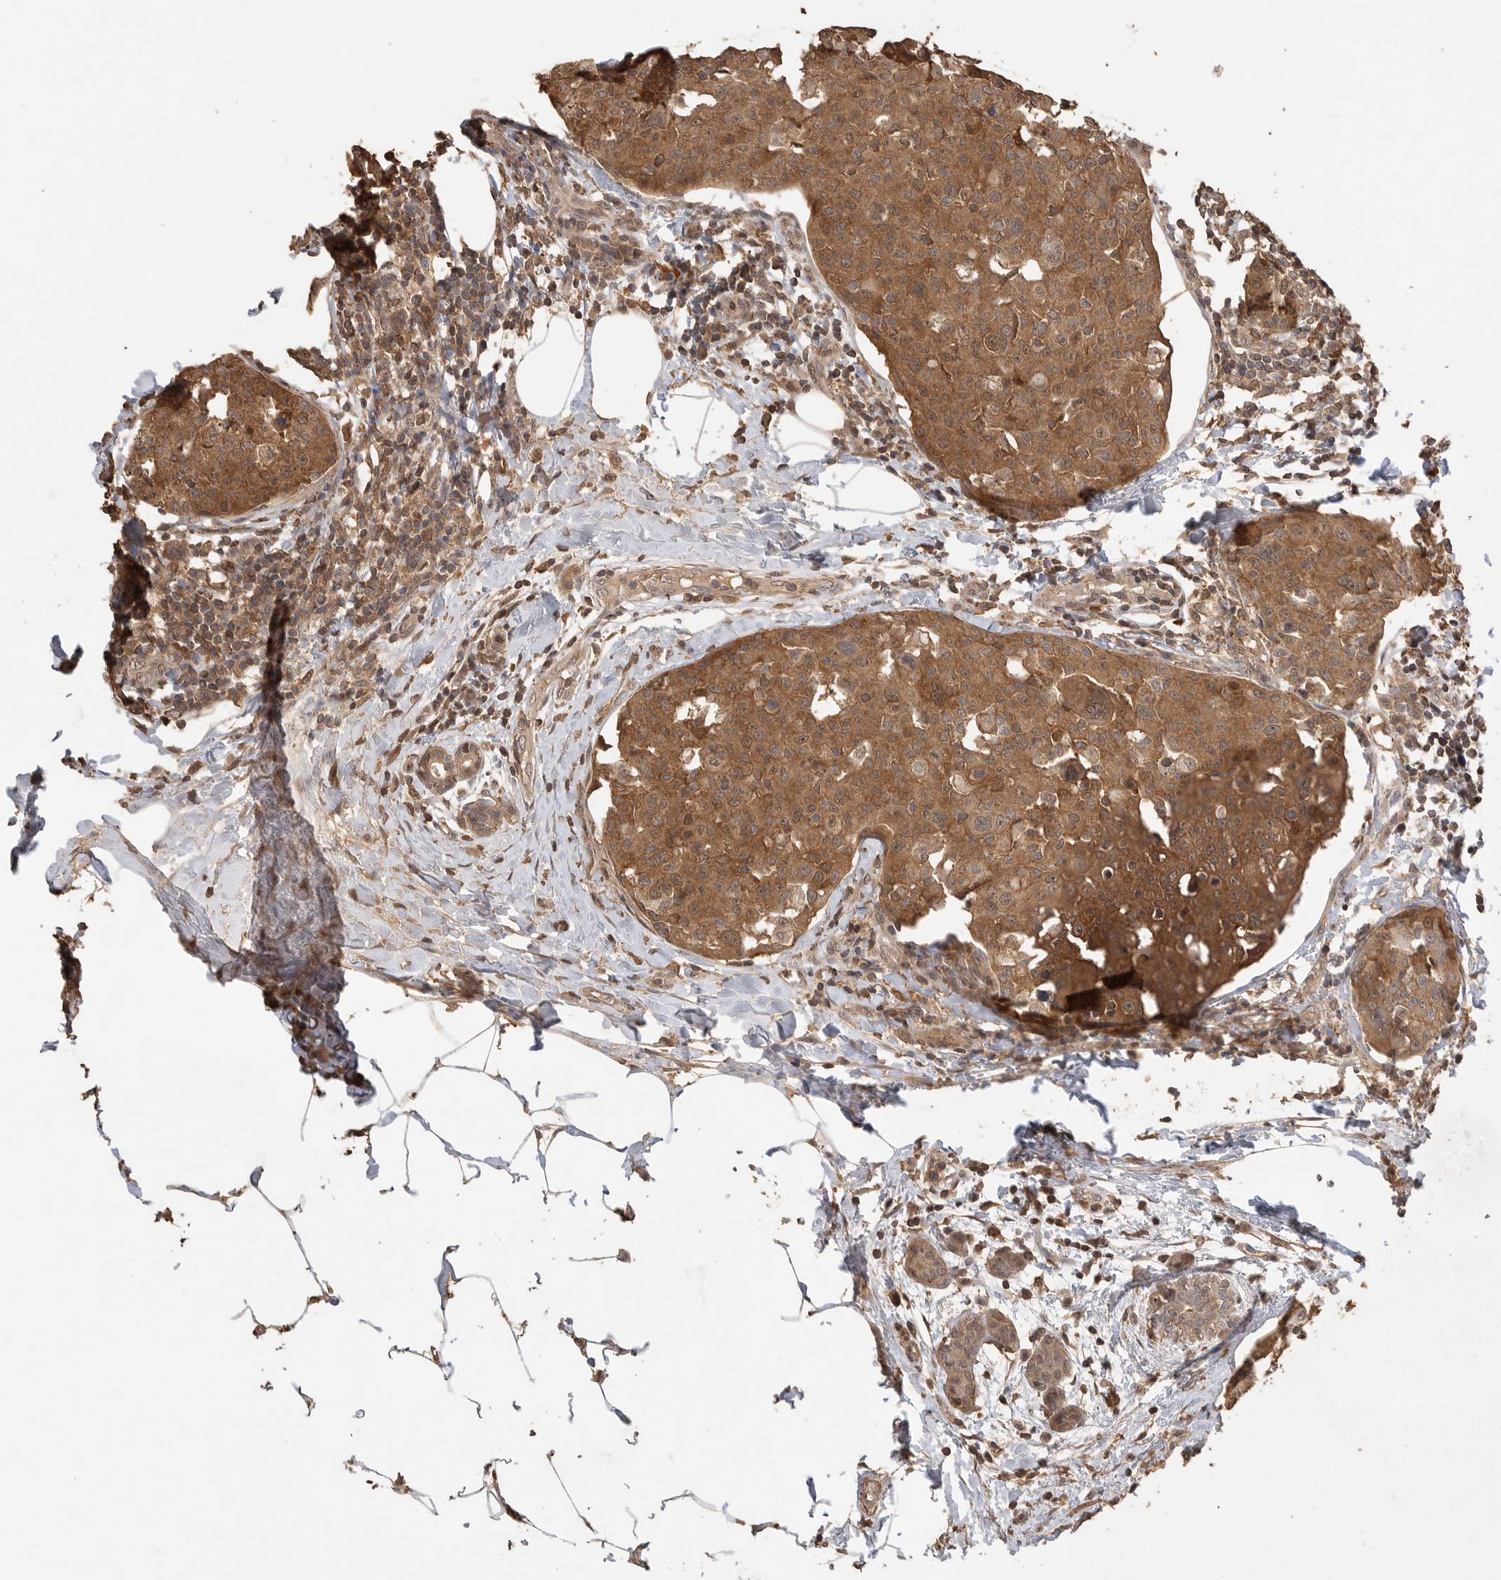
{"staining": {"intensity": "moderate", "quantity": ">75%", "location": "cytoplasmic/membranous,nuclear"}, "tissue": "breast cancer", "cell_type": "Tumor cells", "image_type": "cancer", "snomed": [{"axis": "morphology", "description": "Normal tissue, NOS"}, {"axis": "morphology", "description": "Duct carcinoma"}, {"axis": "topography", "description": "Breast"}], "caption": "This image shows IHC staining of human breast intraductal carcinoma, with medium moderate cytoplasmic/membranous and nuclear staining in approximately >75% of tumor cells.", "gene": "MAP2K1", "patient": {"sex": "female", "age": 37}}